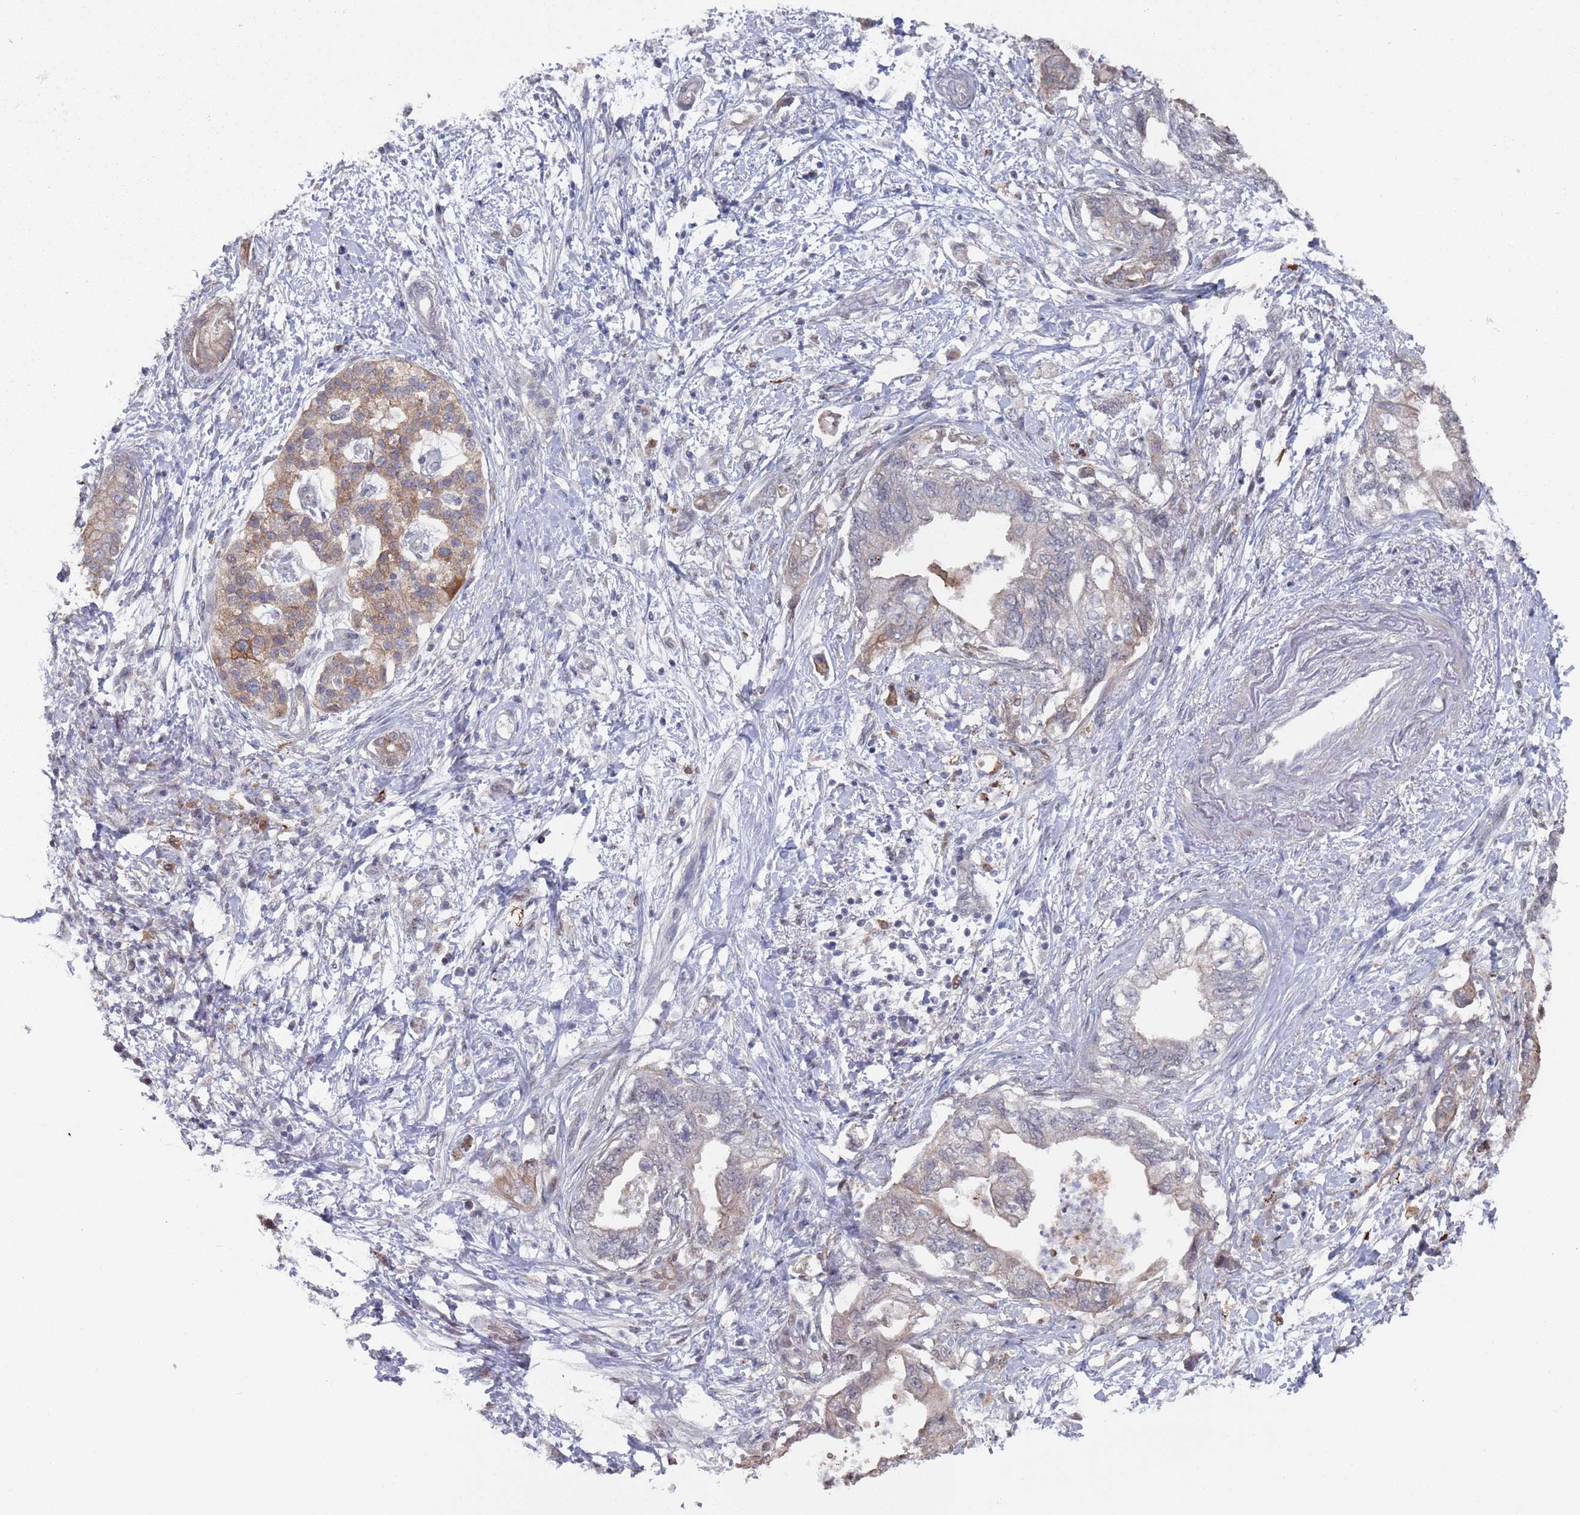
{"staining": {"intensity": "weak", "quantity": "<25%", "location": "cytoplasmic/membranous"}, "tissue": "pancreatic cancer", "cell_type": "Tumor cells", "image_type": "cancer", "snomed": [{"axis": "morphology", "description": "Adenocarcinoma, NOS"}, {"axis": "topography", "description": "Pancreas"}], "caption": "This is an IHC image of pancreatic cancer (adenocarcinoma). There is no staining in tumor cells.", "gene": "DGKD", "patient": {"sex": "female", "age": 73}}